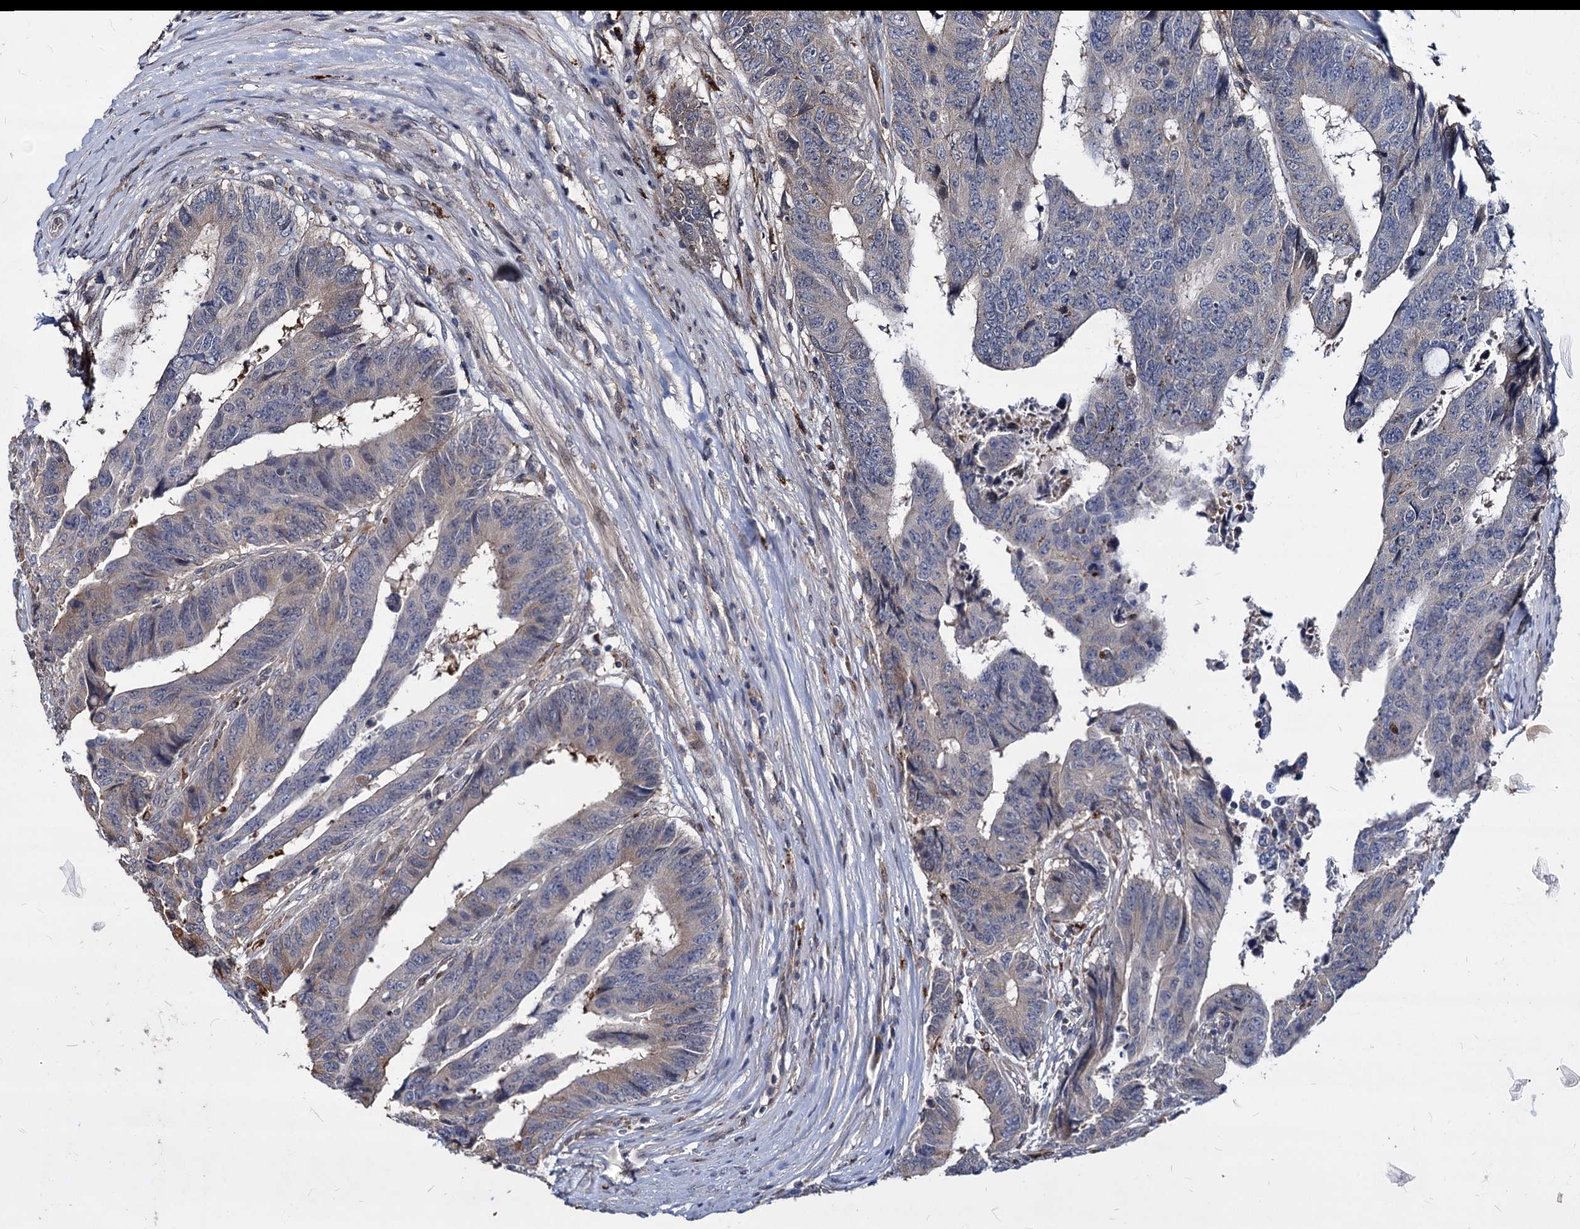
{"staining": {"intensity": "negative", "quantity": "none", "location": "none"}, "tissue": "colorectal cancer", "cell_type": "Tumor cells", "image_type": "cancer", "snomed": [{"axis": "morphology", "description": "Adenocarcinoma, NOS"}, {"axis": "topography", "description": "Rectum"}], "caption": "Tumor cells show no significant protein expression in colorectal adenocarcinoma.", "gene": "C11orf86", "patient": {"sex": "male", "age": 84}}